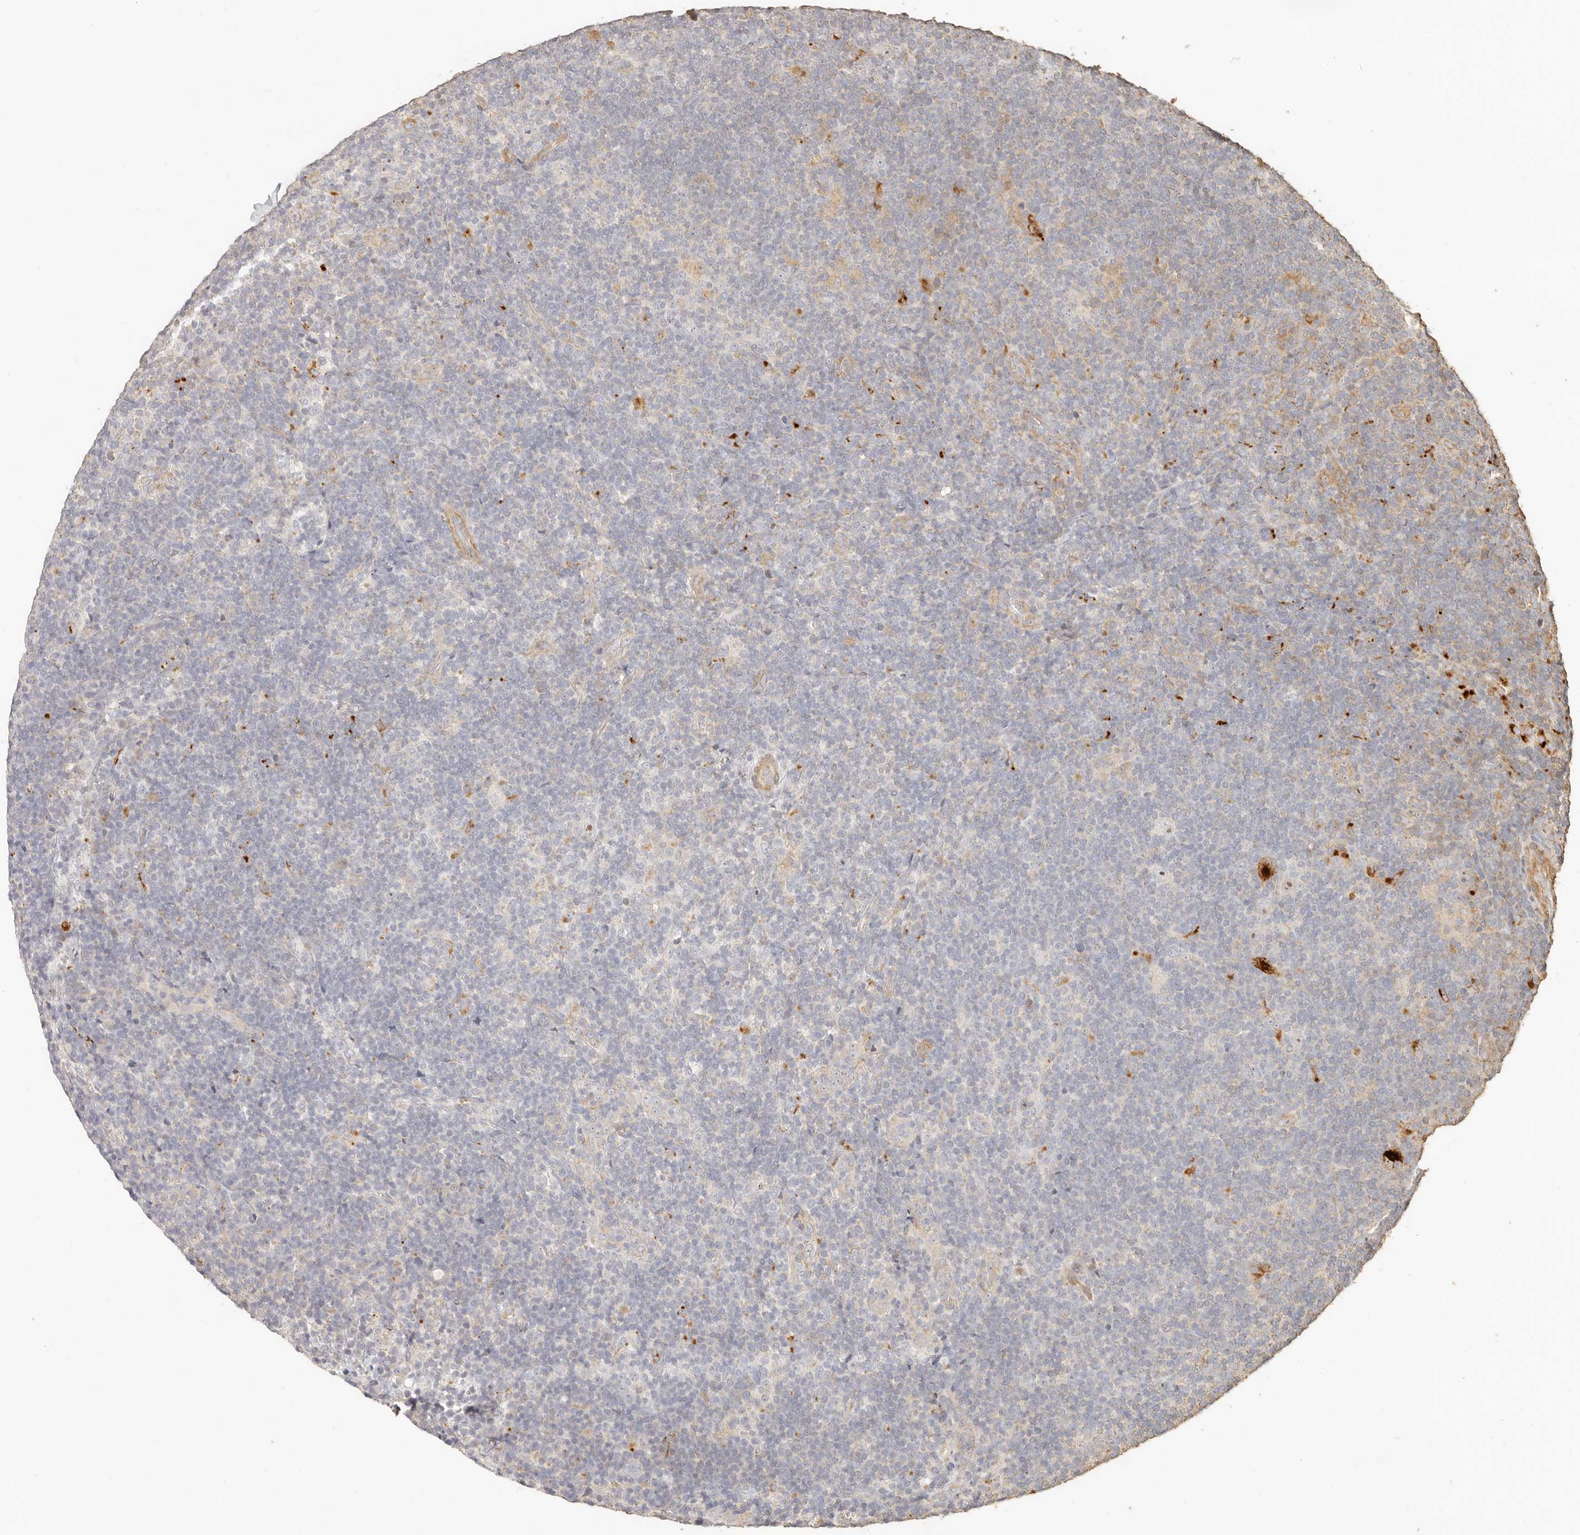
{"staining": {"intensity": "negative", "quantity": "none", "location": "none"}, "tissue": "lymphoma", "cell_type": "Tumor cells", "image_type": "cancer", "snomed": [{"axis": "morphology", "description": "Hodgkin's disease, NOS"}, {"axis": "topography", "description": "Lymph node"}], "caption": "An IHC micrograph of Hodgkin's disease is shown. There is no staining in tumor cells of Hodgkin's disease. (Immunohistochemistry, brightfield microscopy, high magnification).", "gene": "PTPN22", "patient": {"sex": "female", "age": 57}}